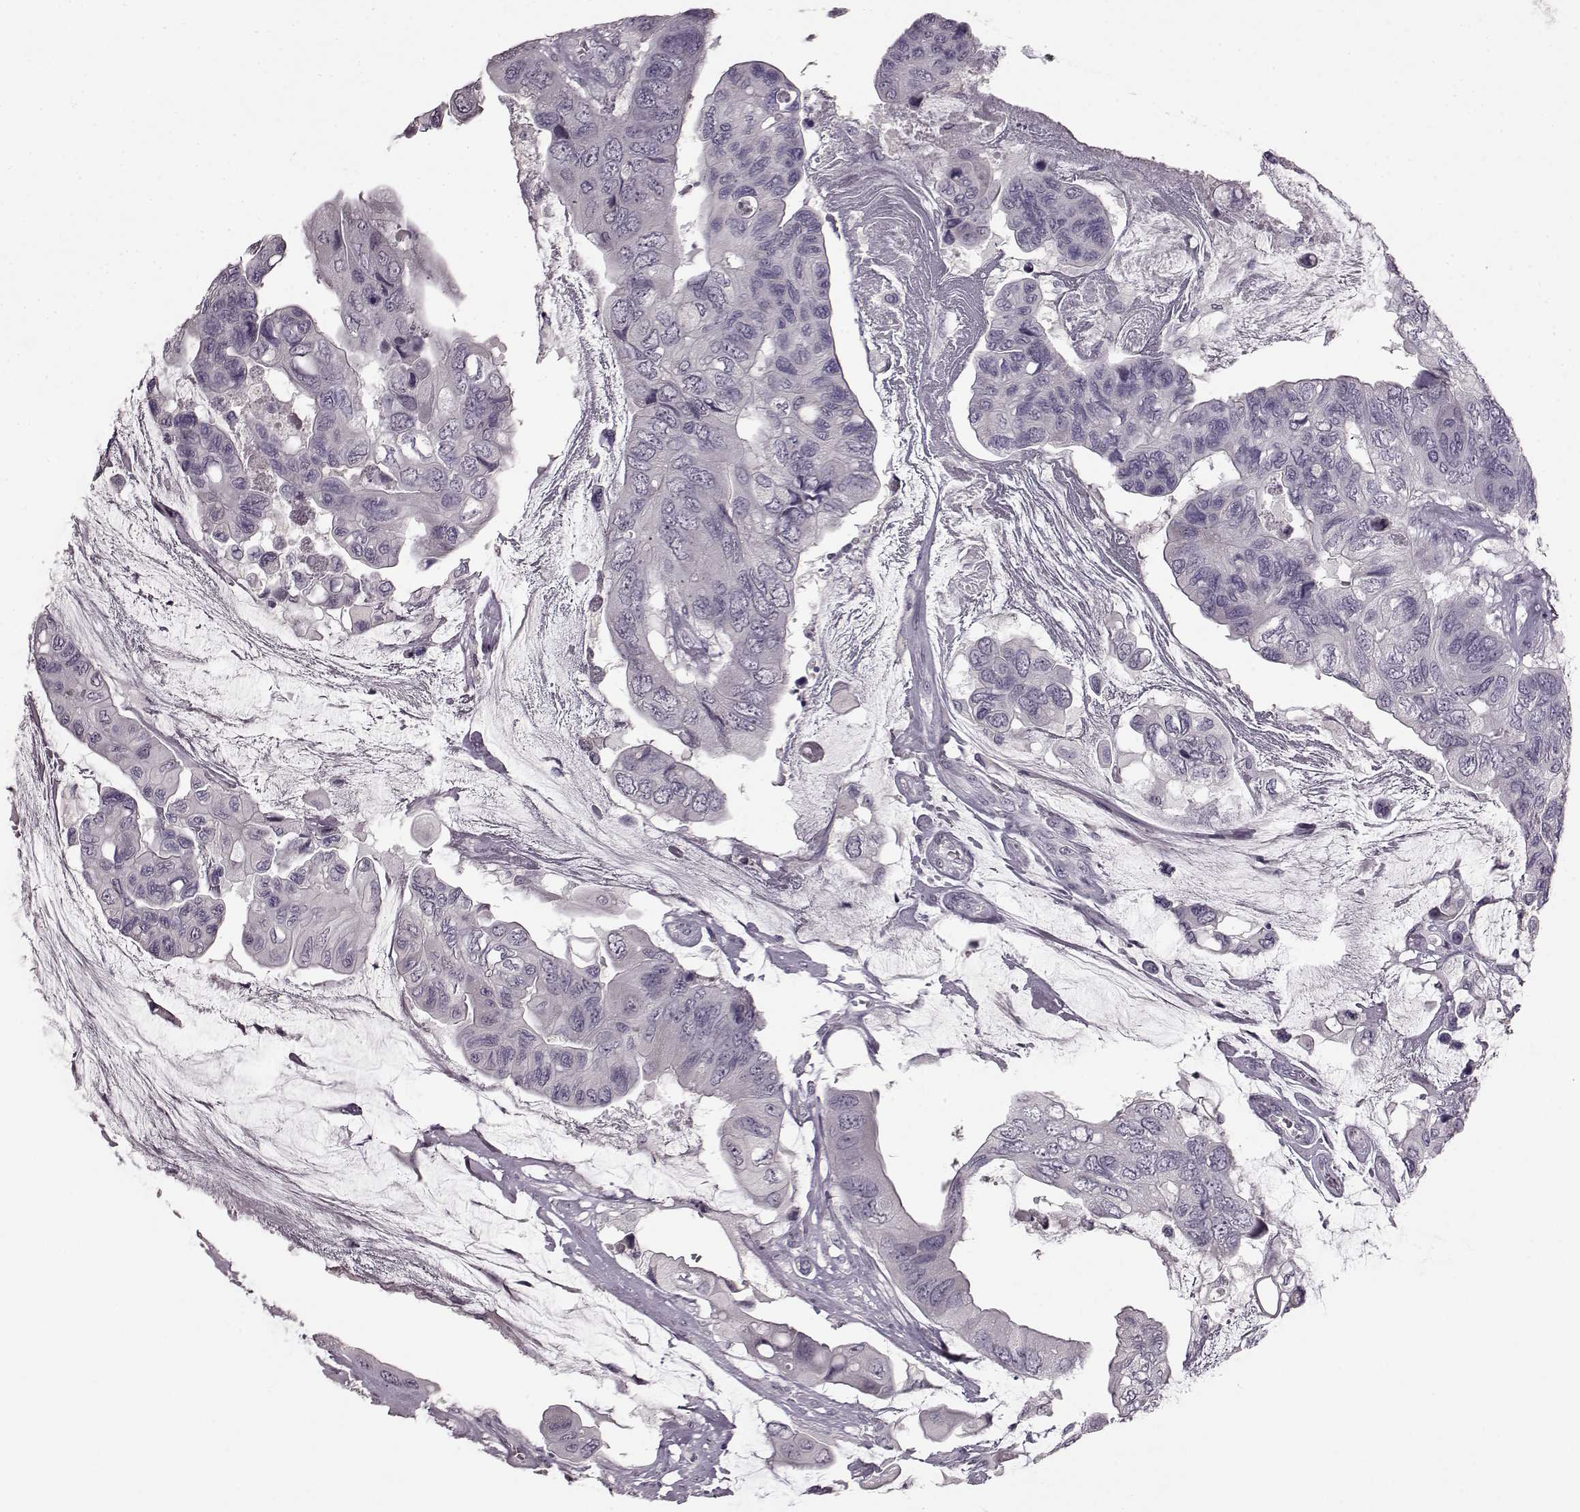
{"staining": {"intensity": "negative", "quantity": "none", "location": "none"}, "tissue": "colorectal cancer", "cell_type": "Tumor cells", "image_type": "cancer", "snomed": [{"axis": "morphology", "description": "Adenocarcinoma, NOS"}, {"axis": "topography", "description": "Rectum"}], "caption": "An immunohistochemistry histopathology image of colorectal adenocarcinoma is shown. There is no staining in tumor cells of colorectal adenocarcinoma.", "gene": "LHB", "patient": {"sex": "male", "age": 63}}